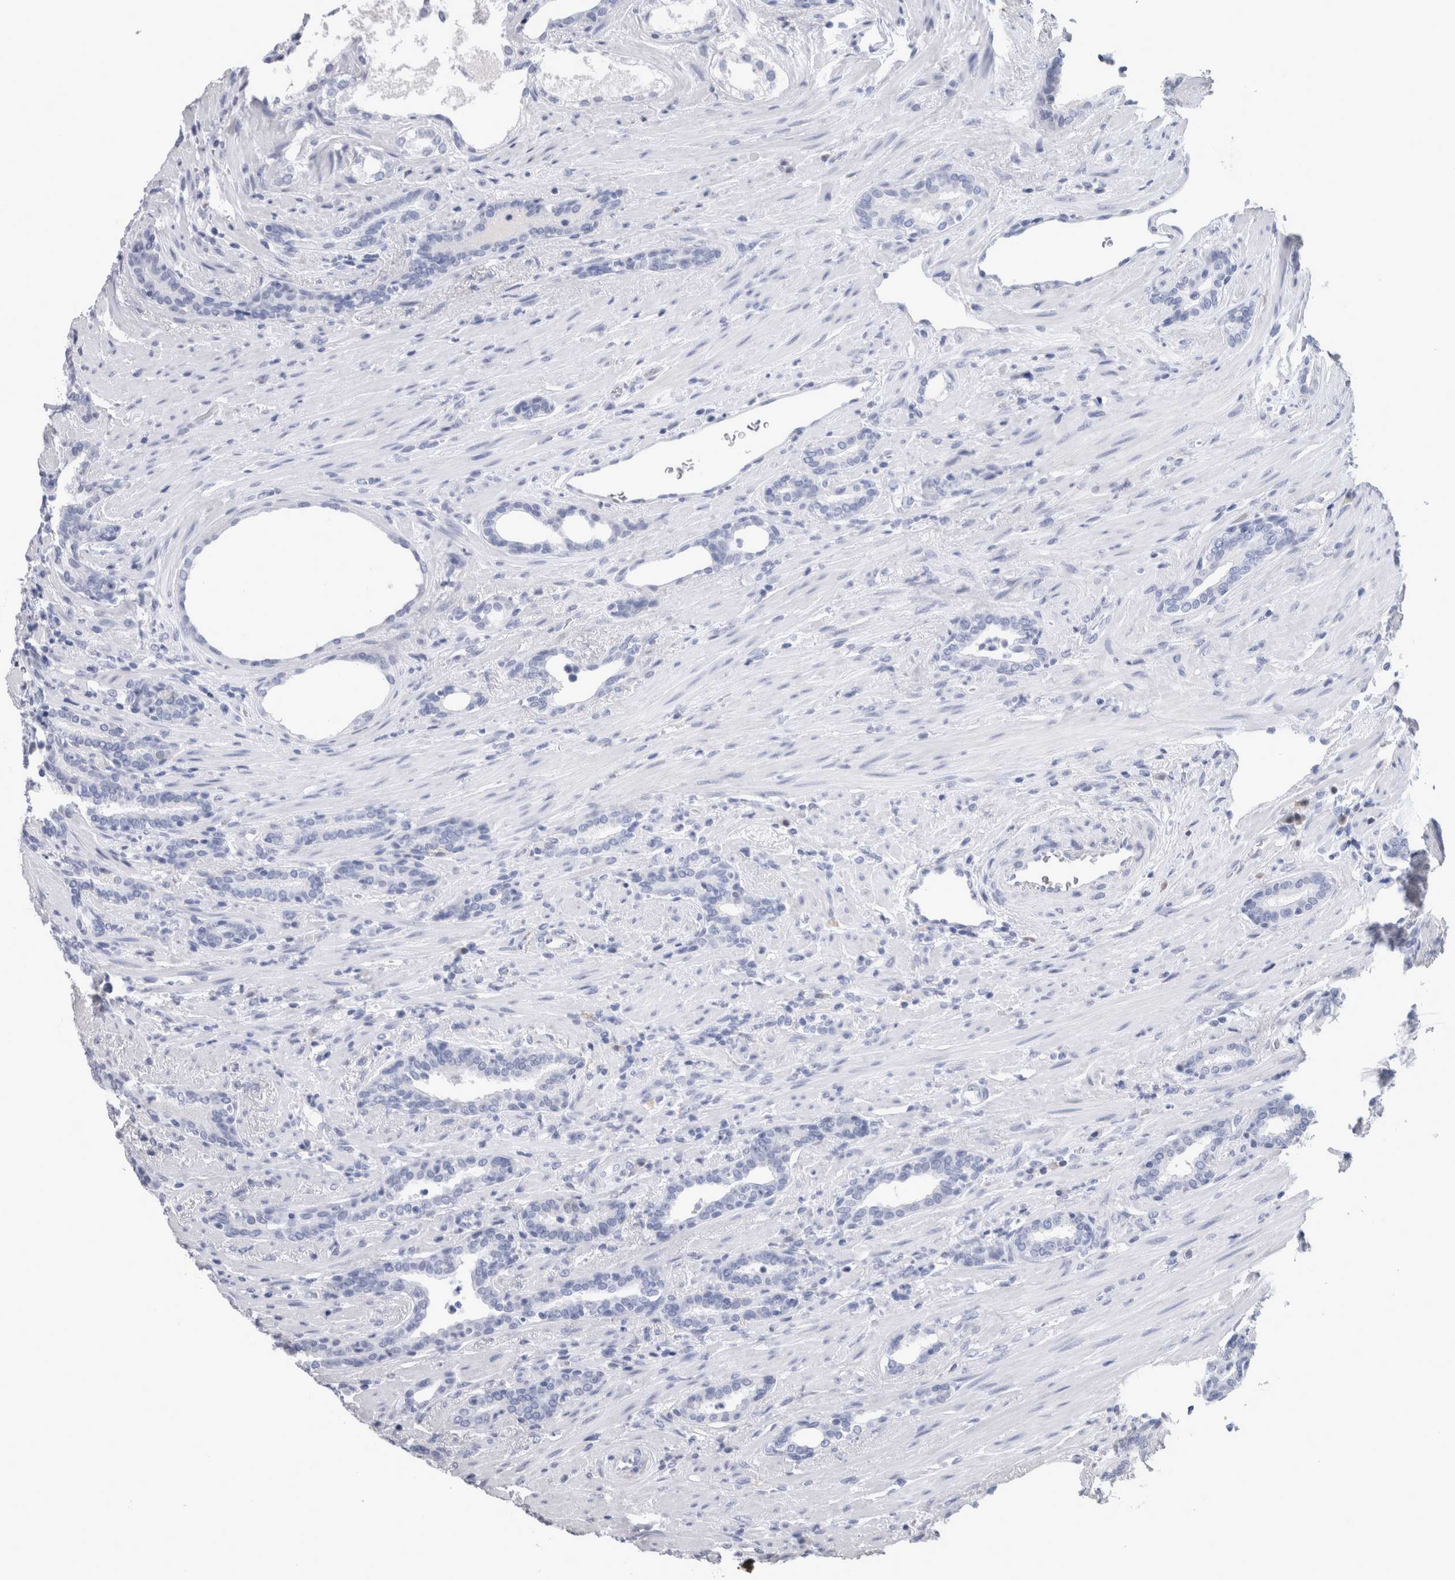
{"staining": {"intensity": "negative", "quantity": "none", "location": "none"}, "tissue": "prostate cancer", "cell_type": "Tumor cells", "image_type": "cancer", "snomed": [{"axis": "morphology", "description": "Adenocarcinoma, High grade"}, {"axis": "topography", "description": "Prostate"}], "caption": "There is no significant positivity in tumor cells of prostate cancer.", "gene": "CA8", "patient": {"sex": "male", "age": 71}}